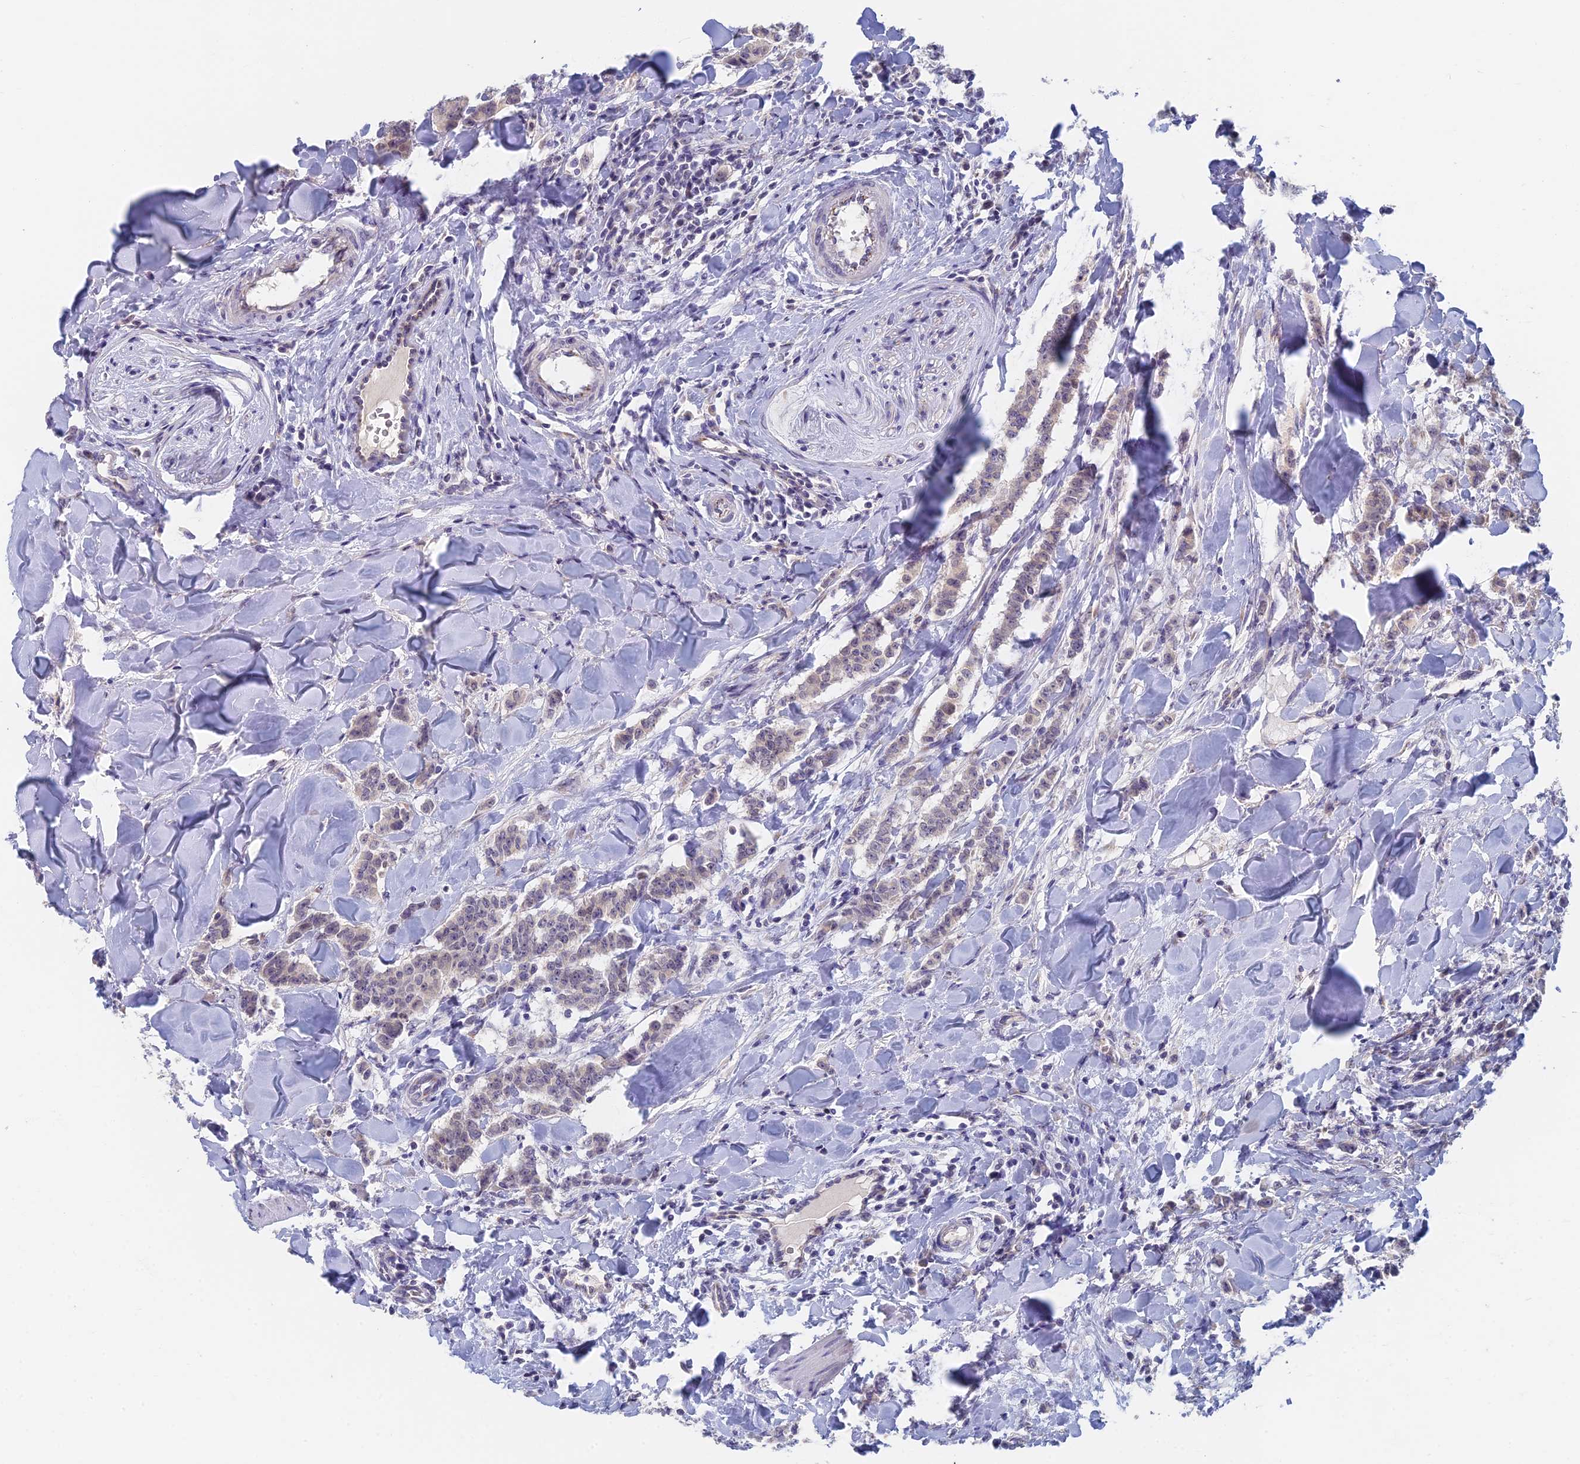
{"staining": {"intensity": "negative", "quantity": "none", "location": "none"}, "tissue": "breast cancer", "cell_type": "Tumor cells", "image_type": "cancer", "snomed": [{"axis": "morphology", "description": "Duct carcinoma"}, {"axis": "topography", "description": "Breast"}], "caption": "Micrograph shows no significant protein staining in tumor cells of breast cancer (infiltrating ductal carcinoma).", "gene": "GPATCH1", "patient": {"sex": "female", "age": 40}}